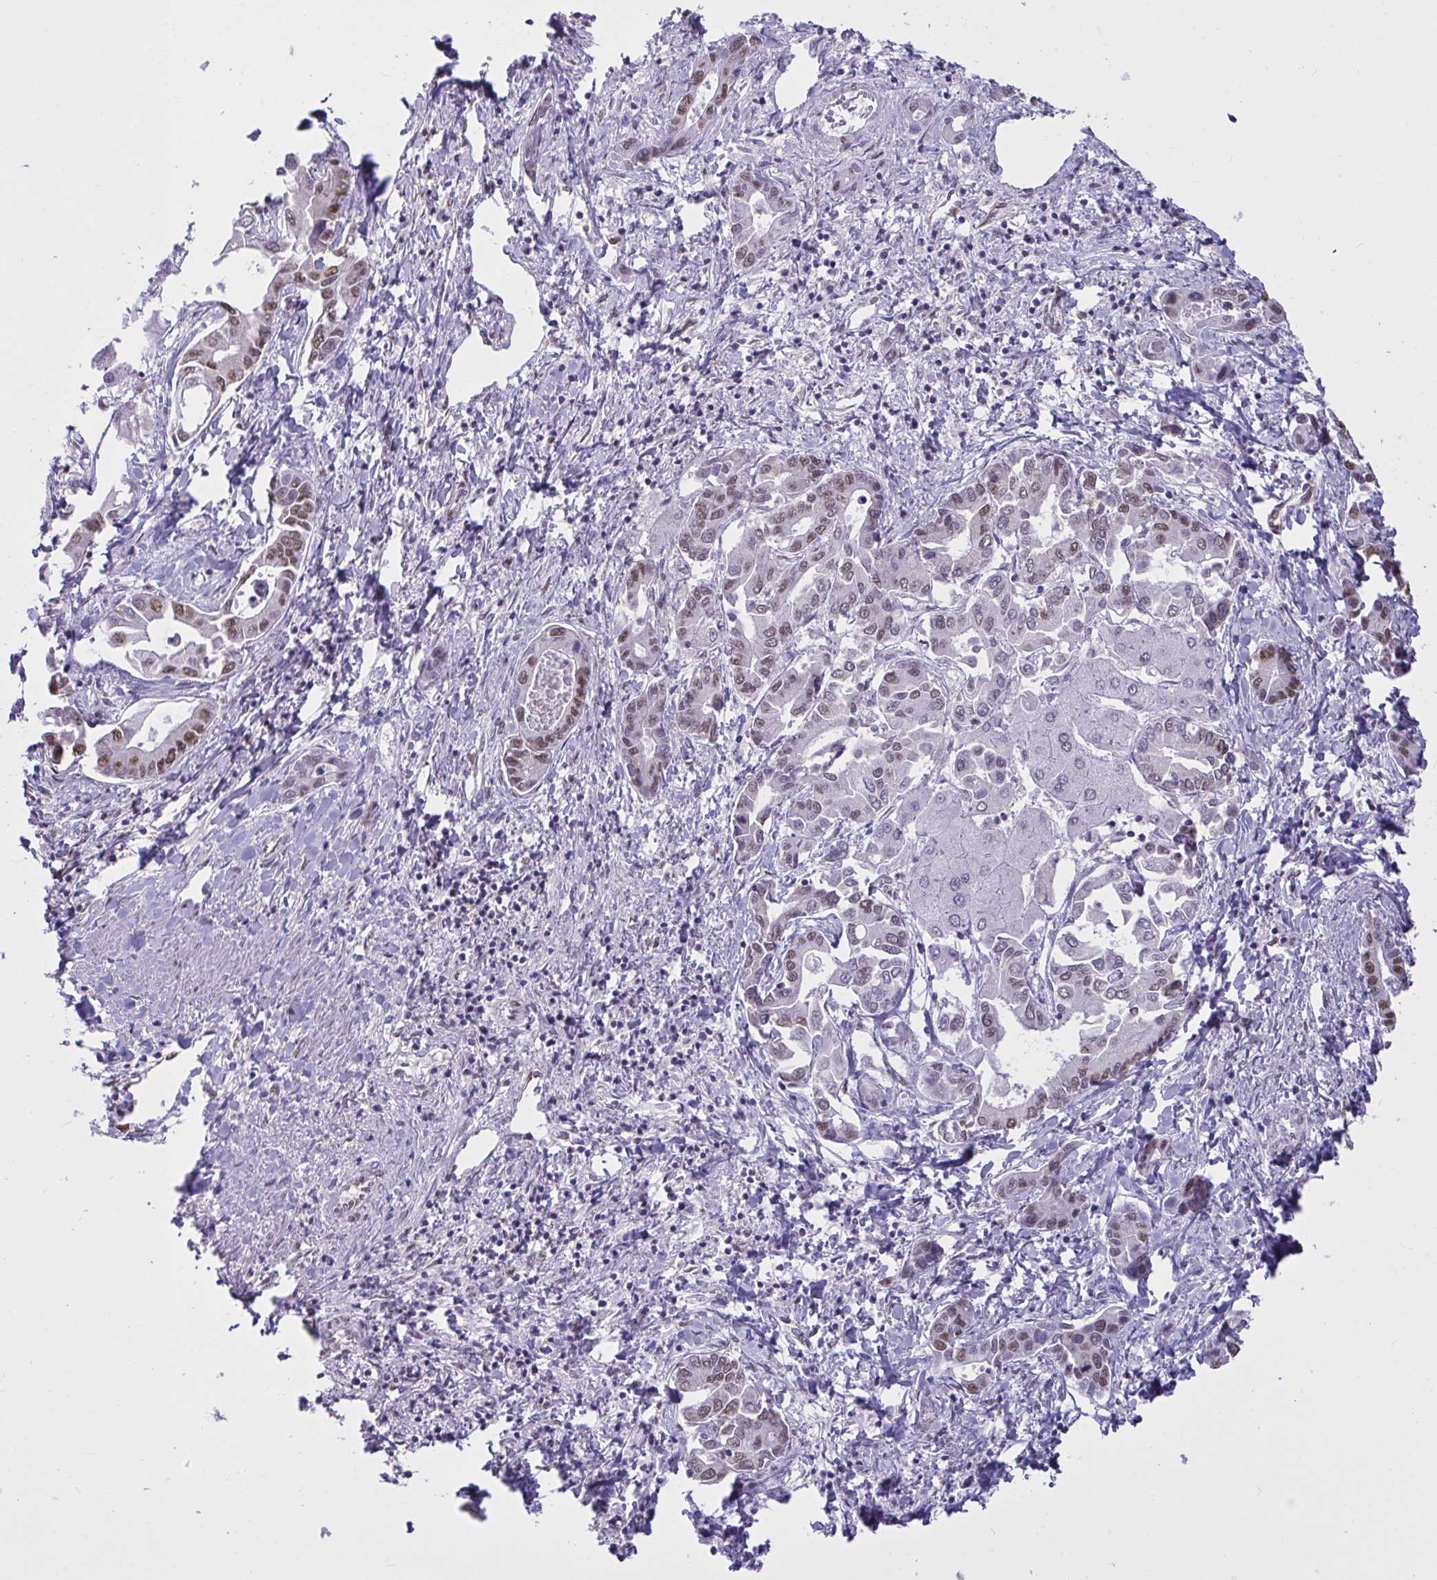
{"staining": {"intensity": "moderate", "quantity": "25%-75%", "location": "nuclear"}, "tissue": "liver cancer", "cell_type": "Tumor cells", "image_type": "cancer", "snomed": [{"axis": "morphology", "description": "Cholangiocarcinoma"}, {"axis": "topography", "description": "Liver"}], "caption": "This histopathology image displays liver cancer stained with IHC to label a protein in brown. The nuclear of tumor cells show moderate positivity for the protein. Nuclei are counter-stained blue.", "gene": "SEMA6B", "patient": {"sex": "male", "age": 66}}